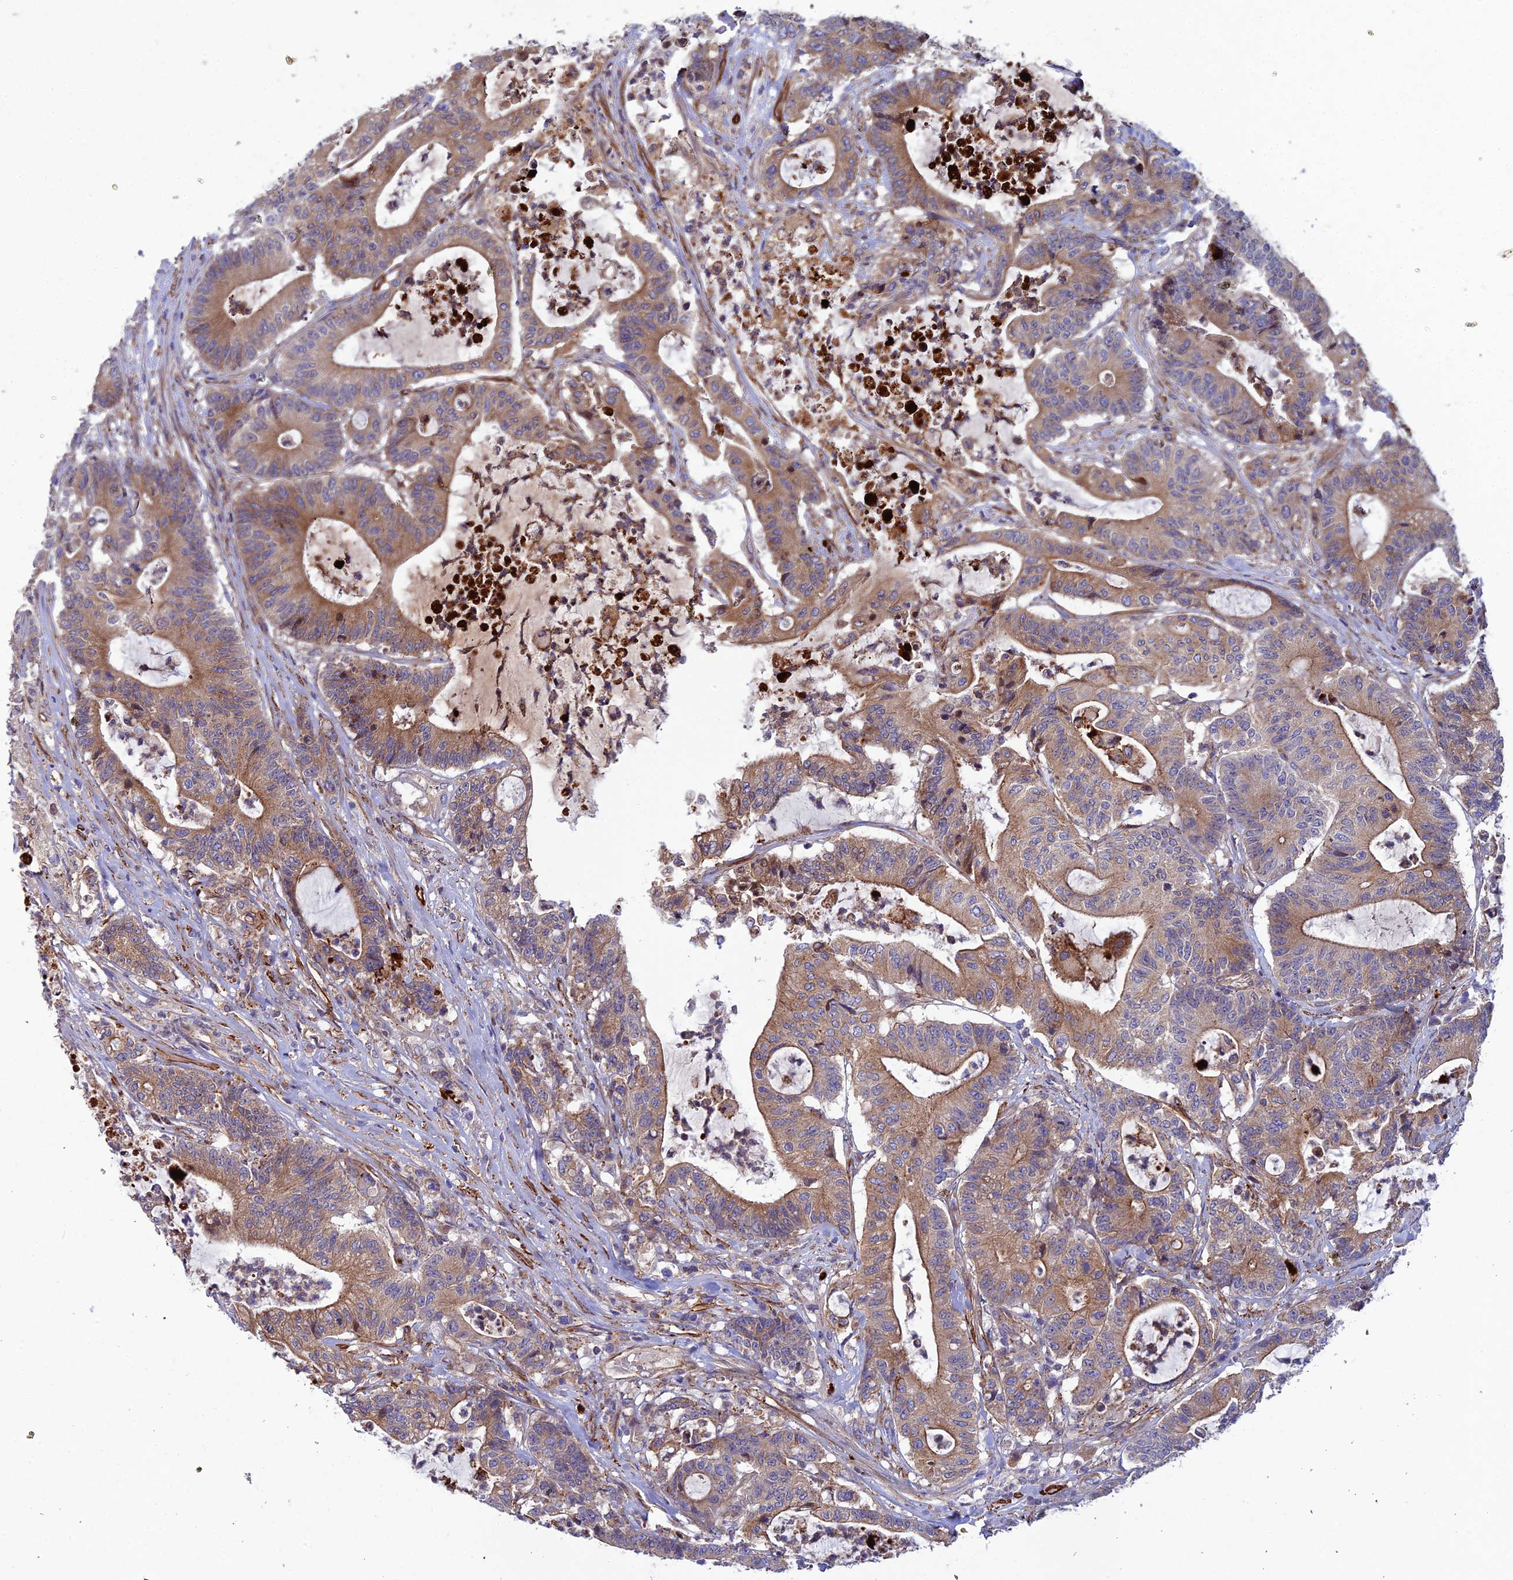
{"staining": {"intensity": "moderate", "quantity": ">75%", "location": "cytoplasmic/membranous"}, "tissue": "colorectal cancer", "cell_type": "Tumor cells", "image_type": "cancer", "snomed": [{"axis": "morphology", "description": "Adenocarcinoma, NOS"}, {"axis": "topography", "description": "Colon"}], "caption": "A high-resolution histopathology image shows immunohistochemistry (IHC) staining of colorectal cancer, which reveals moderate cytoplasmic/membranous expression in approximately >75% of tumor cells.", "gene": "RALGAPA2", "patient": {"sex": "female", "age": 84}}